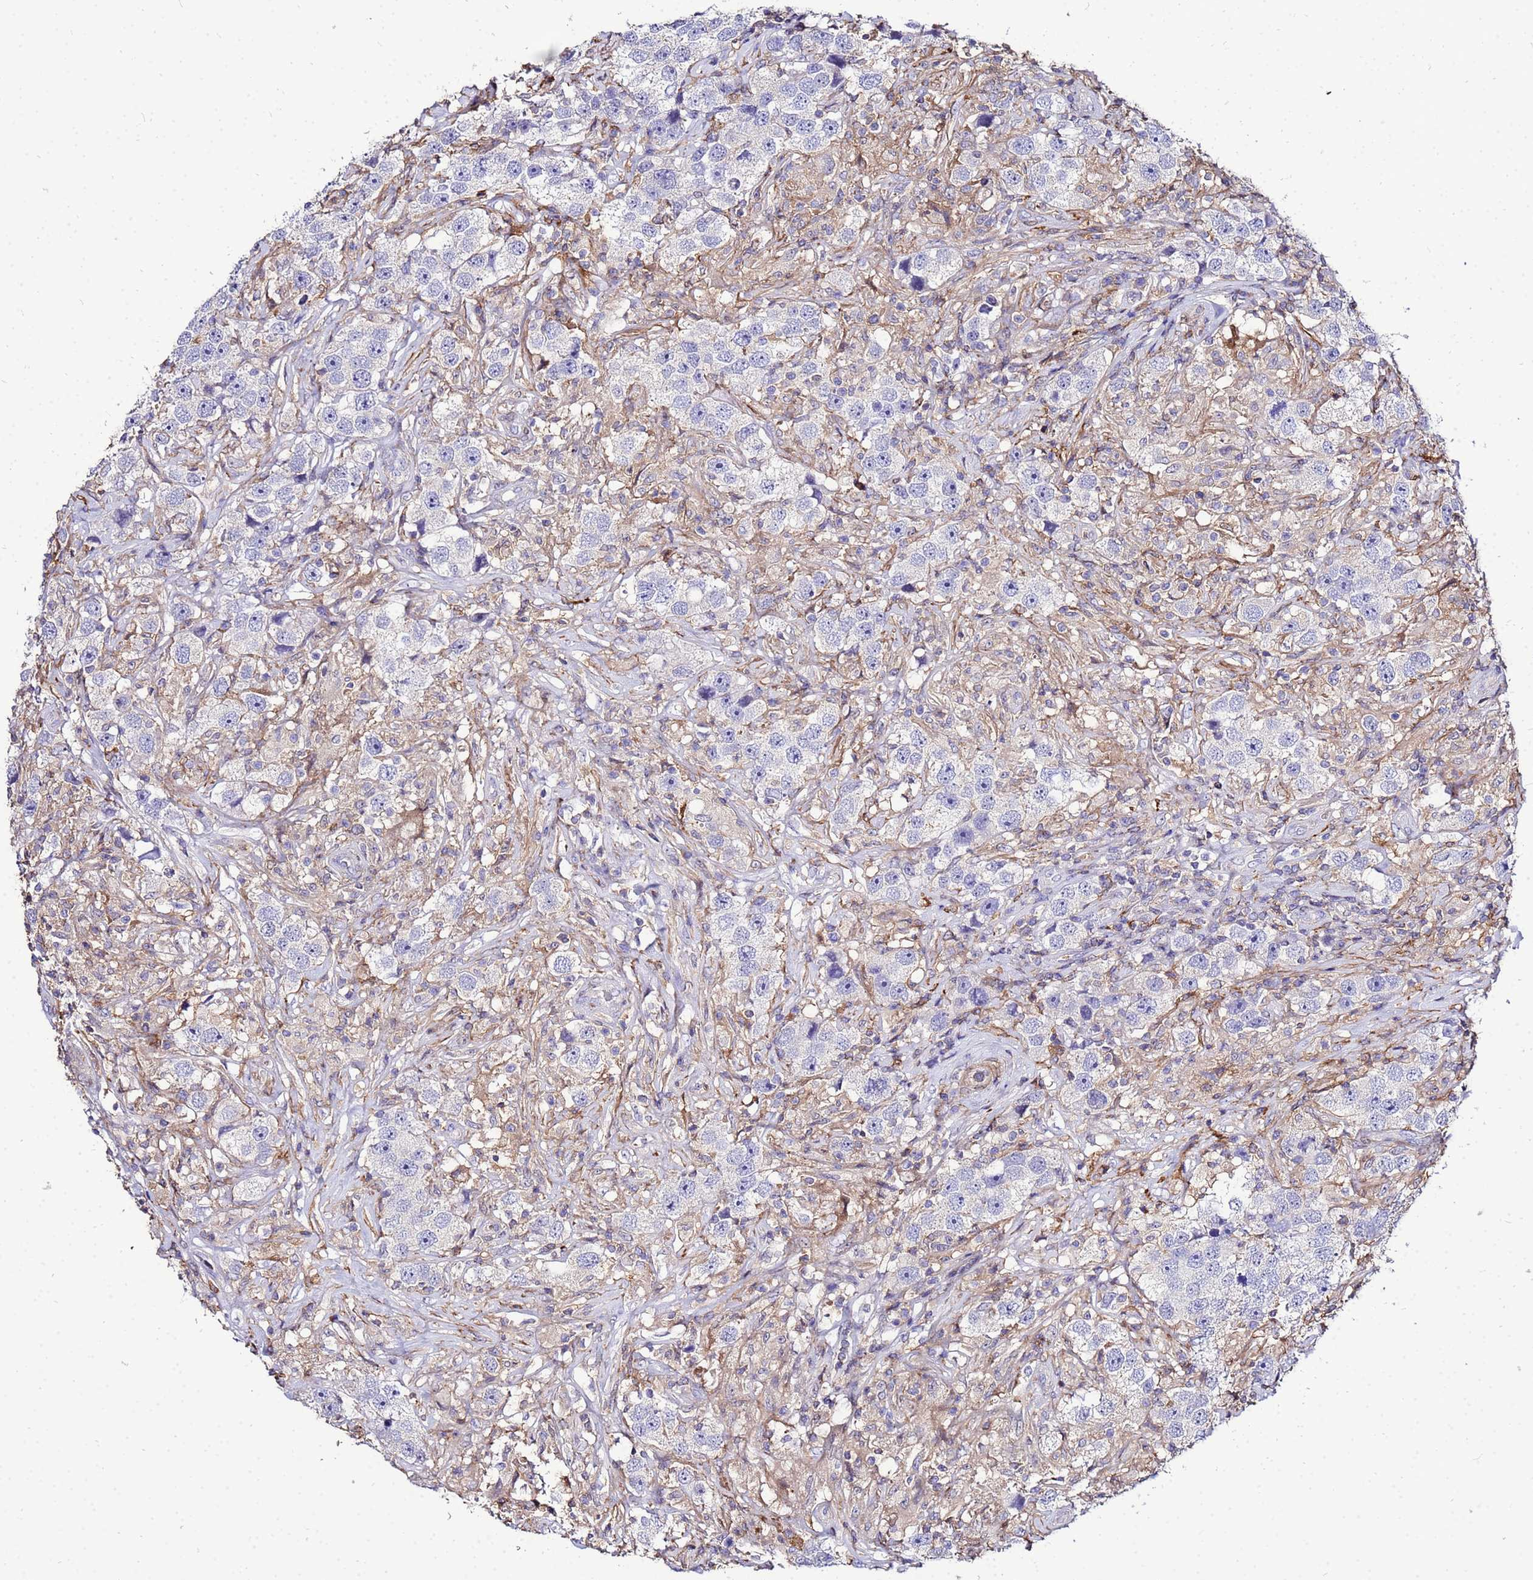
{"staining": {"intensity": "negative", "quantity": "none", "location": "none"}, "tissue": "testis cancer", "cell_type": "Tumor cells", "image_type": "cancer", "snomed": [{"axis": "morphology", "description": "Seminoma, NOS"}, {"axis": "topography", "description": "Testis"}], "caption": "IHC histopathology image of neoplastic tissue: seminoma (testis) stained with DAB shows no significant protein positivity in tumor cells.", "gene": "DBNDD2", "patient": {"sex": "male", "age": 49}}